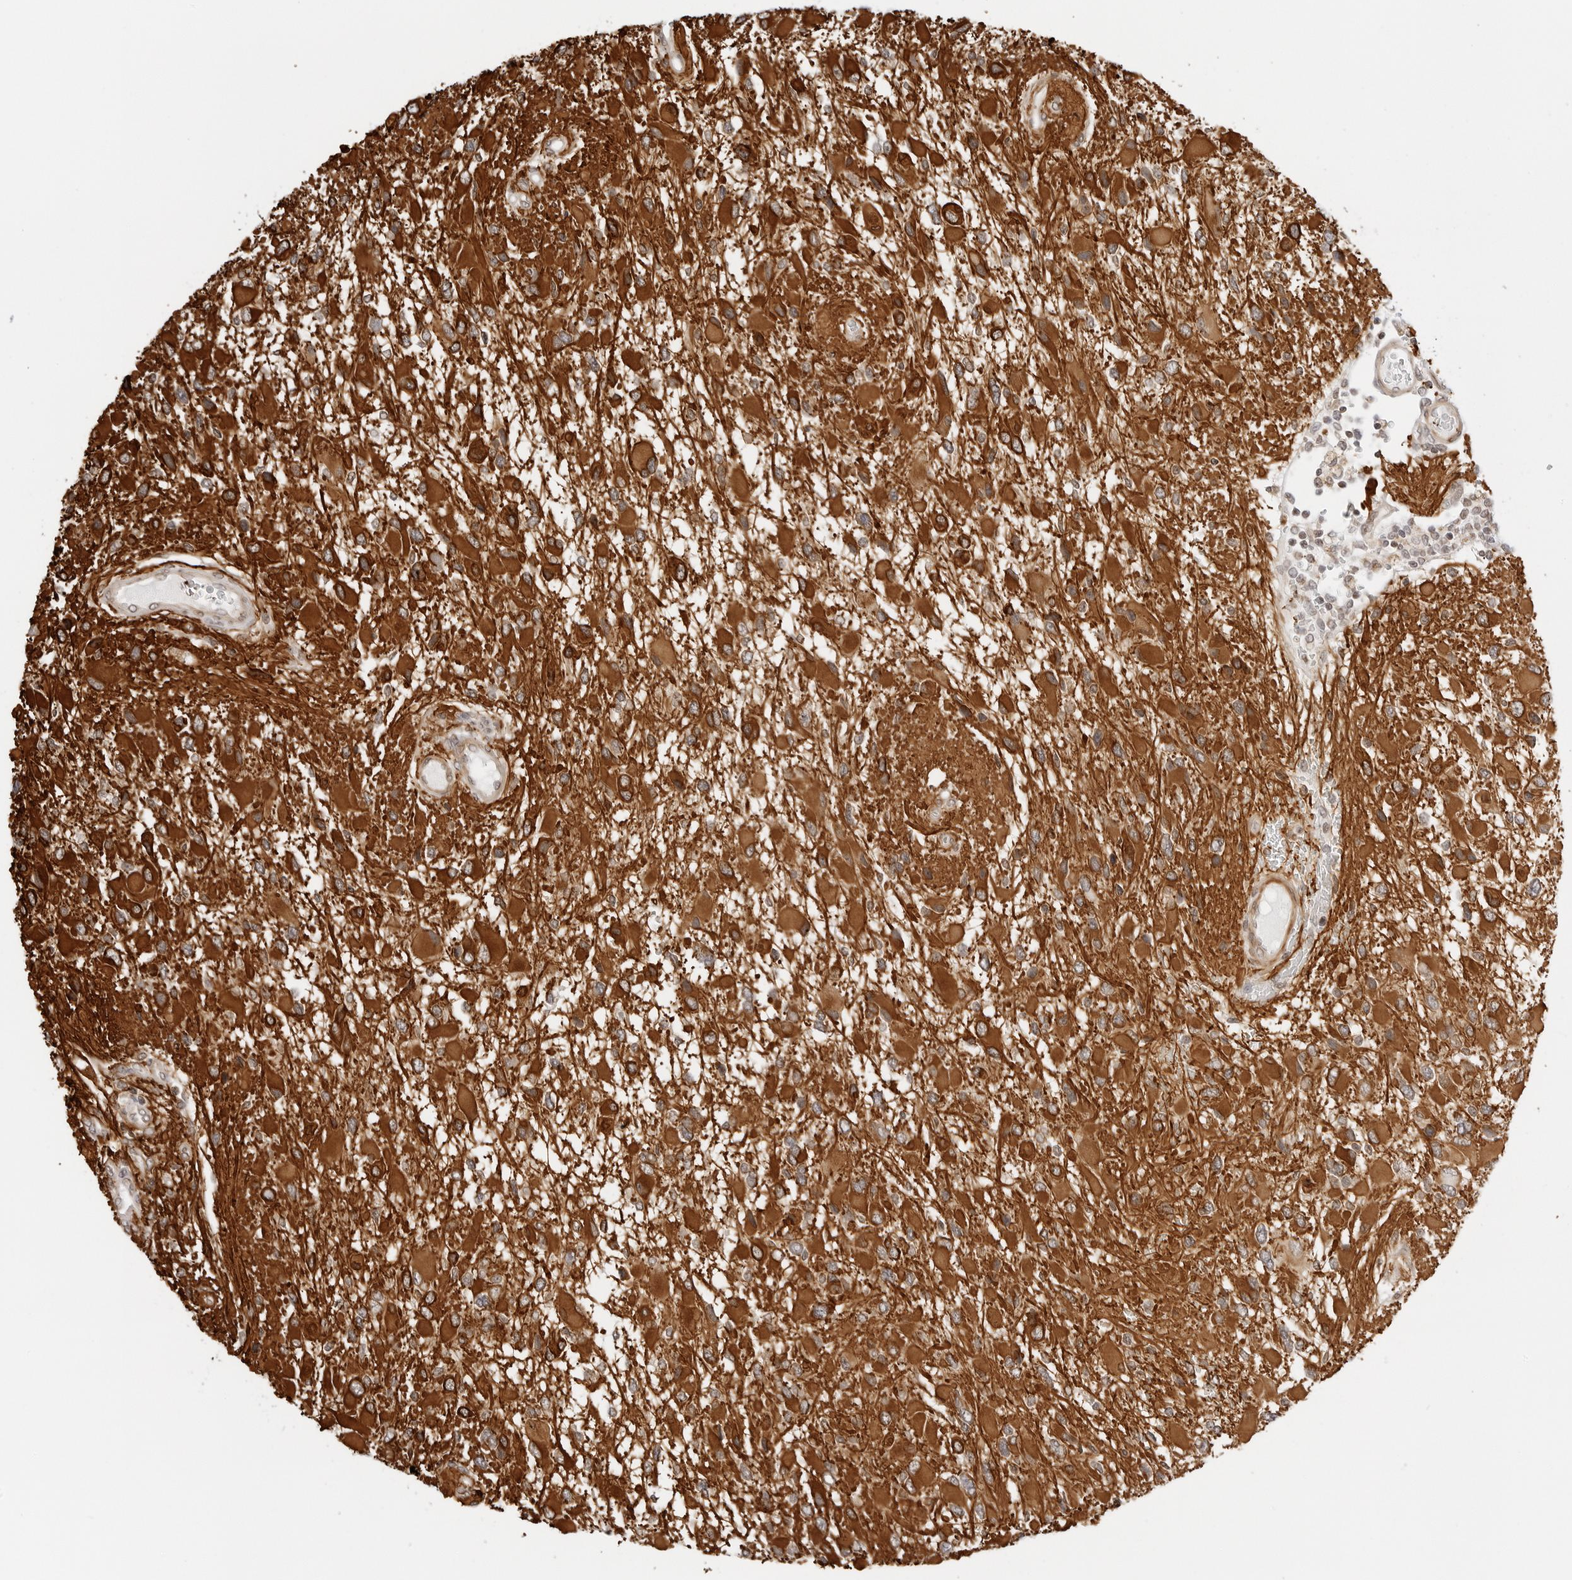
{"staining": {"intensity": "strong", "quantity": ">75%", "location": "cytoplasmic/membranous"}, "tissue": "glioma", "cell_type": "Tumor cells", "image_type": "cancer", "snomed": [{"axis": "morphology", "description": "Glioma, malignant, High grade"}, {"axis": "topography", "description": "Brain"}], "caption": "The image shows staining of glioma, revealing strong cytoplasmic/membranous protein expression (brown color) within tumor cells.", "gene": "GORAB", "patient": {"sex": "male", "age": 53}}